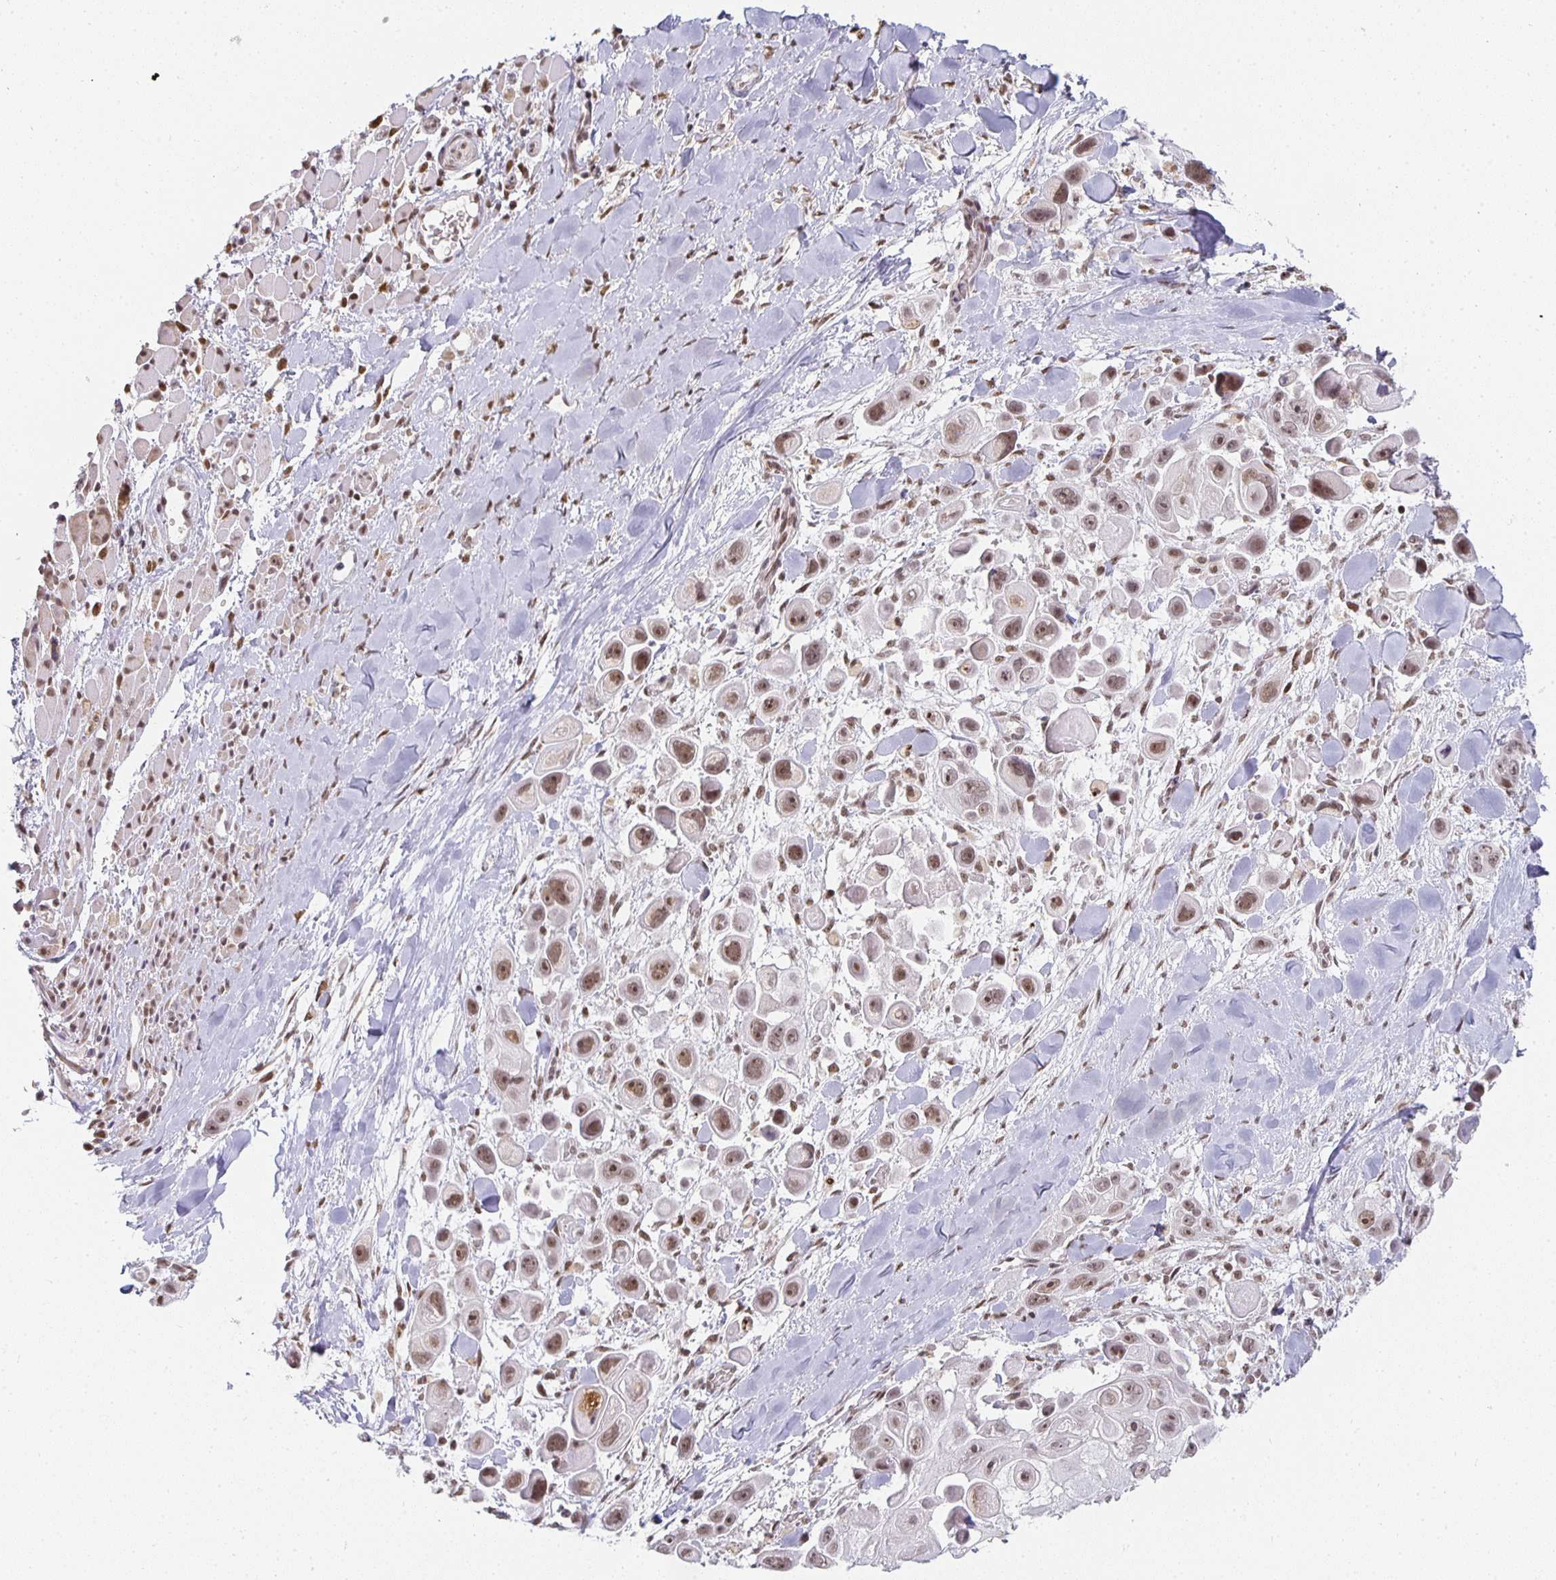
{"staining": {"intensity": "moderate", "quantity": ">75%", "location": "nuclear"}, "tissue": "skin cancer", "cell_type": "Tumor cells", "image_type": "cancer", "snomed": [{"axis": "morphology", "description": "Squamous cell carcinoma, NOS"}, {"axis": "topography", "description": "Skin"}], "caption": "IHC of human squamous cell carcinoma (skin) exhibits medium levels of moderate nuclear staining in approximately >75% of tumor cells. The protein is stained brown, and the nuclei are stained in blue (DAB (3,3'-diaminobenzidine) IHC with brightfield microscopy, high magnification).", "gene": "SMARCA2", "patient": {"sex": "male", "age": 67}}